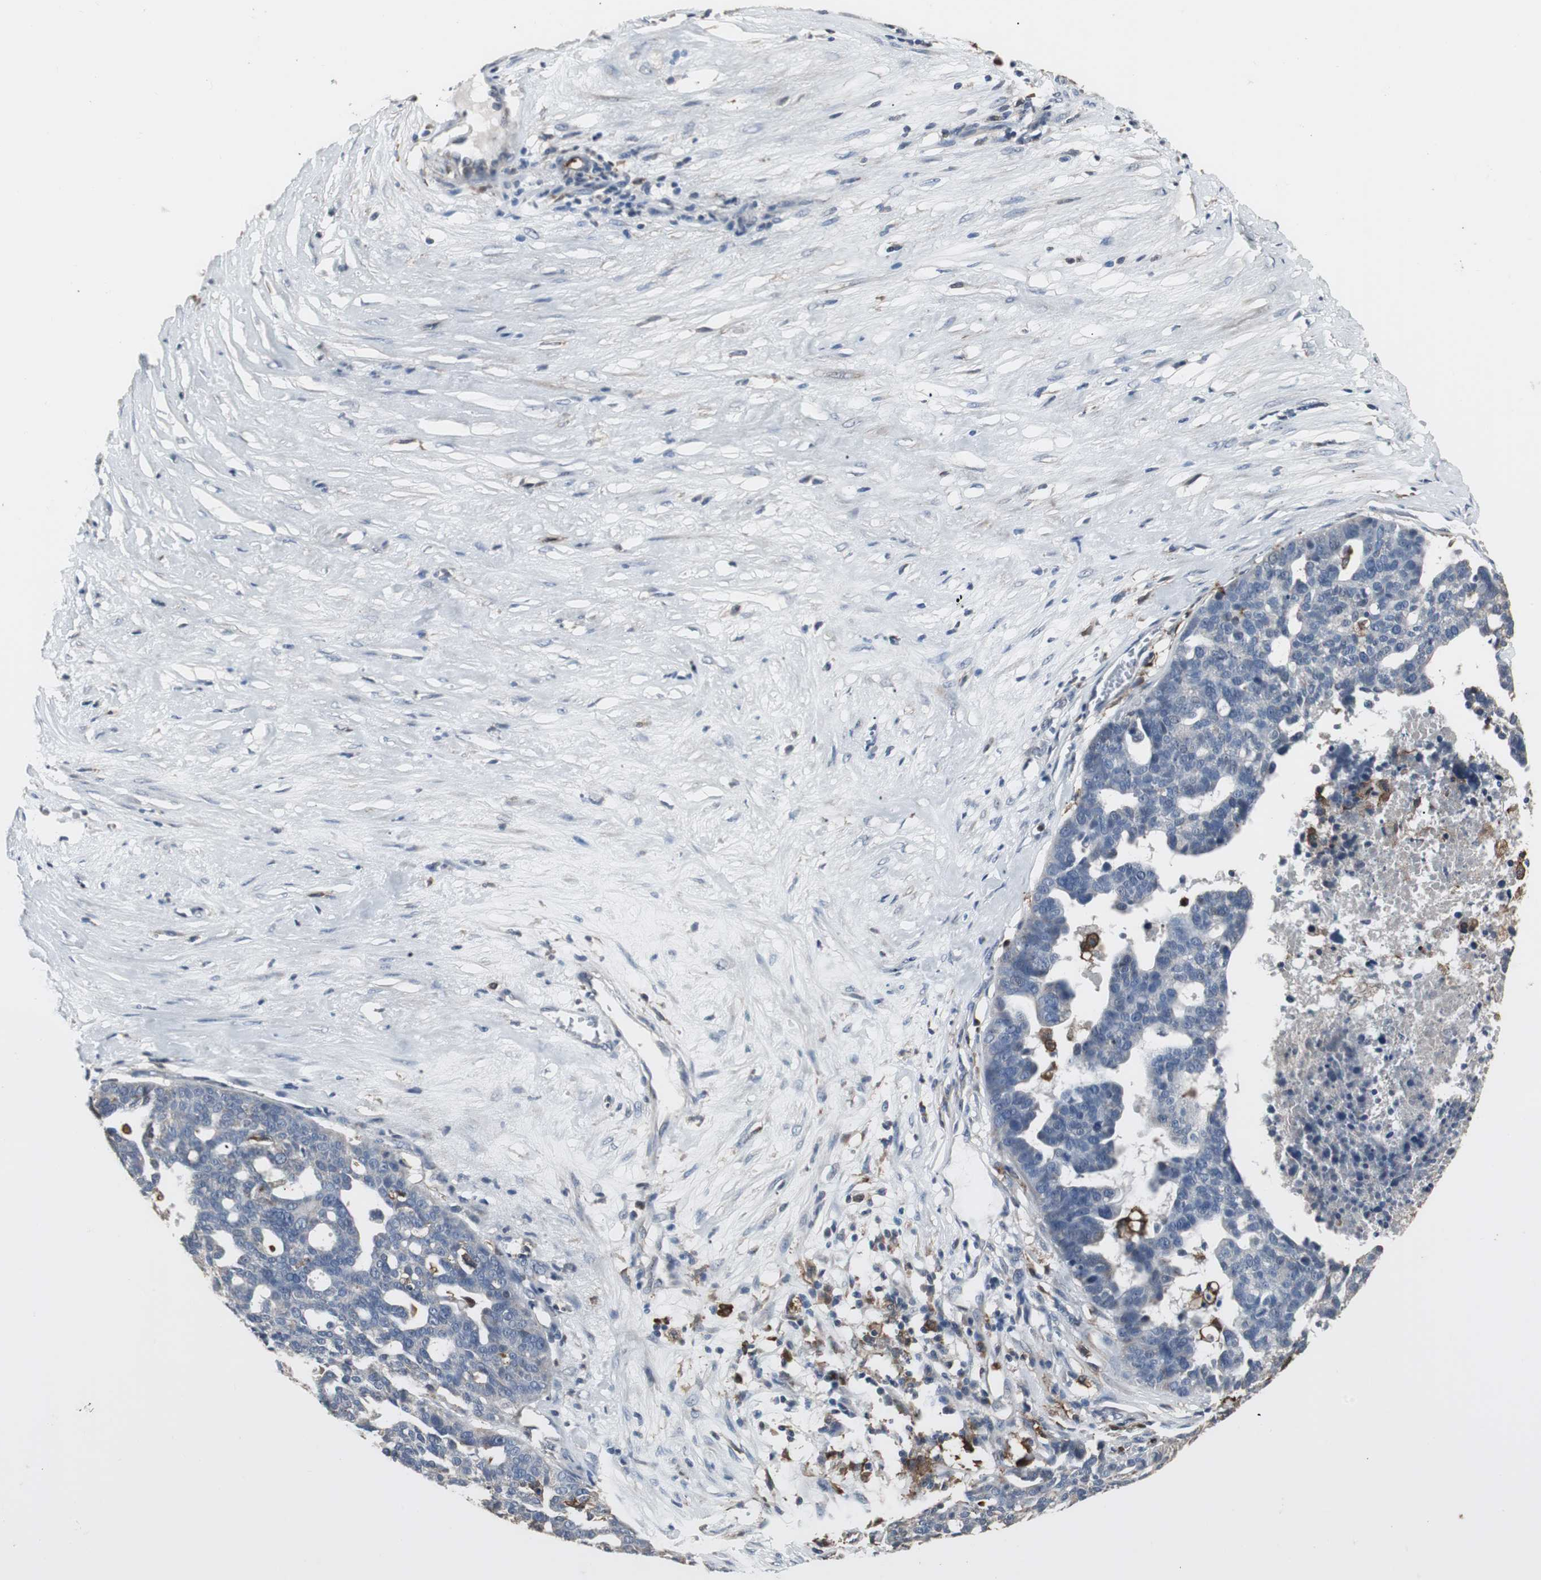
{"staining": {"intensity": "negative", "quantity": "none", "location": "none"}, "tissue": "ovarian cancer", "cell_type": "Tumor cells", "image_type": "cancer", "snomed": [{"axis": "morphology", "description": "Cystadenocarcinoma, serous, NOS"}, {"axis": "topography", "description": "Ovary"}], "caption": "Immunohistochemical staining of ovarian cancer (serous cystadenocarcinoma) demonstrates no significant expression in tumor cells. Brightfield microscopy of immunohistochemistry stained with DAB (brown) and hematoxylin (blue), captured at high magnification.", "gene": "NCF2", "patient": {"sex": "female", "age": 59}}